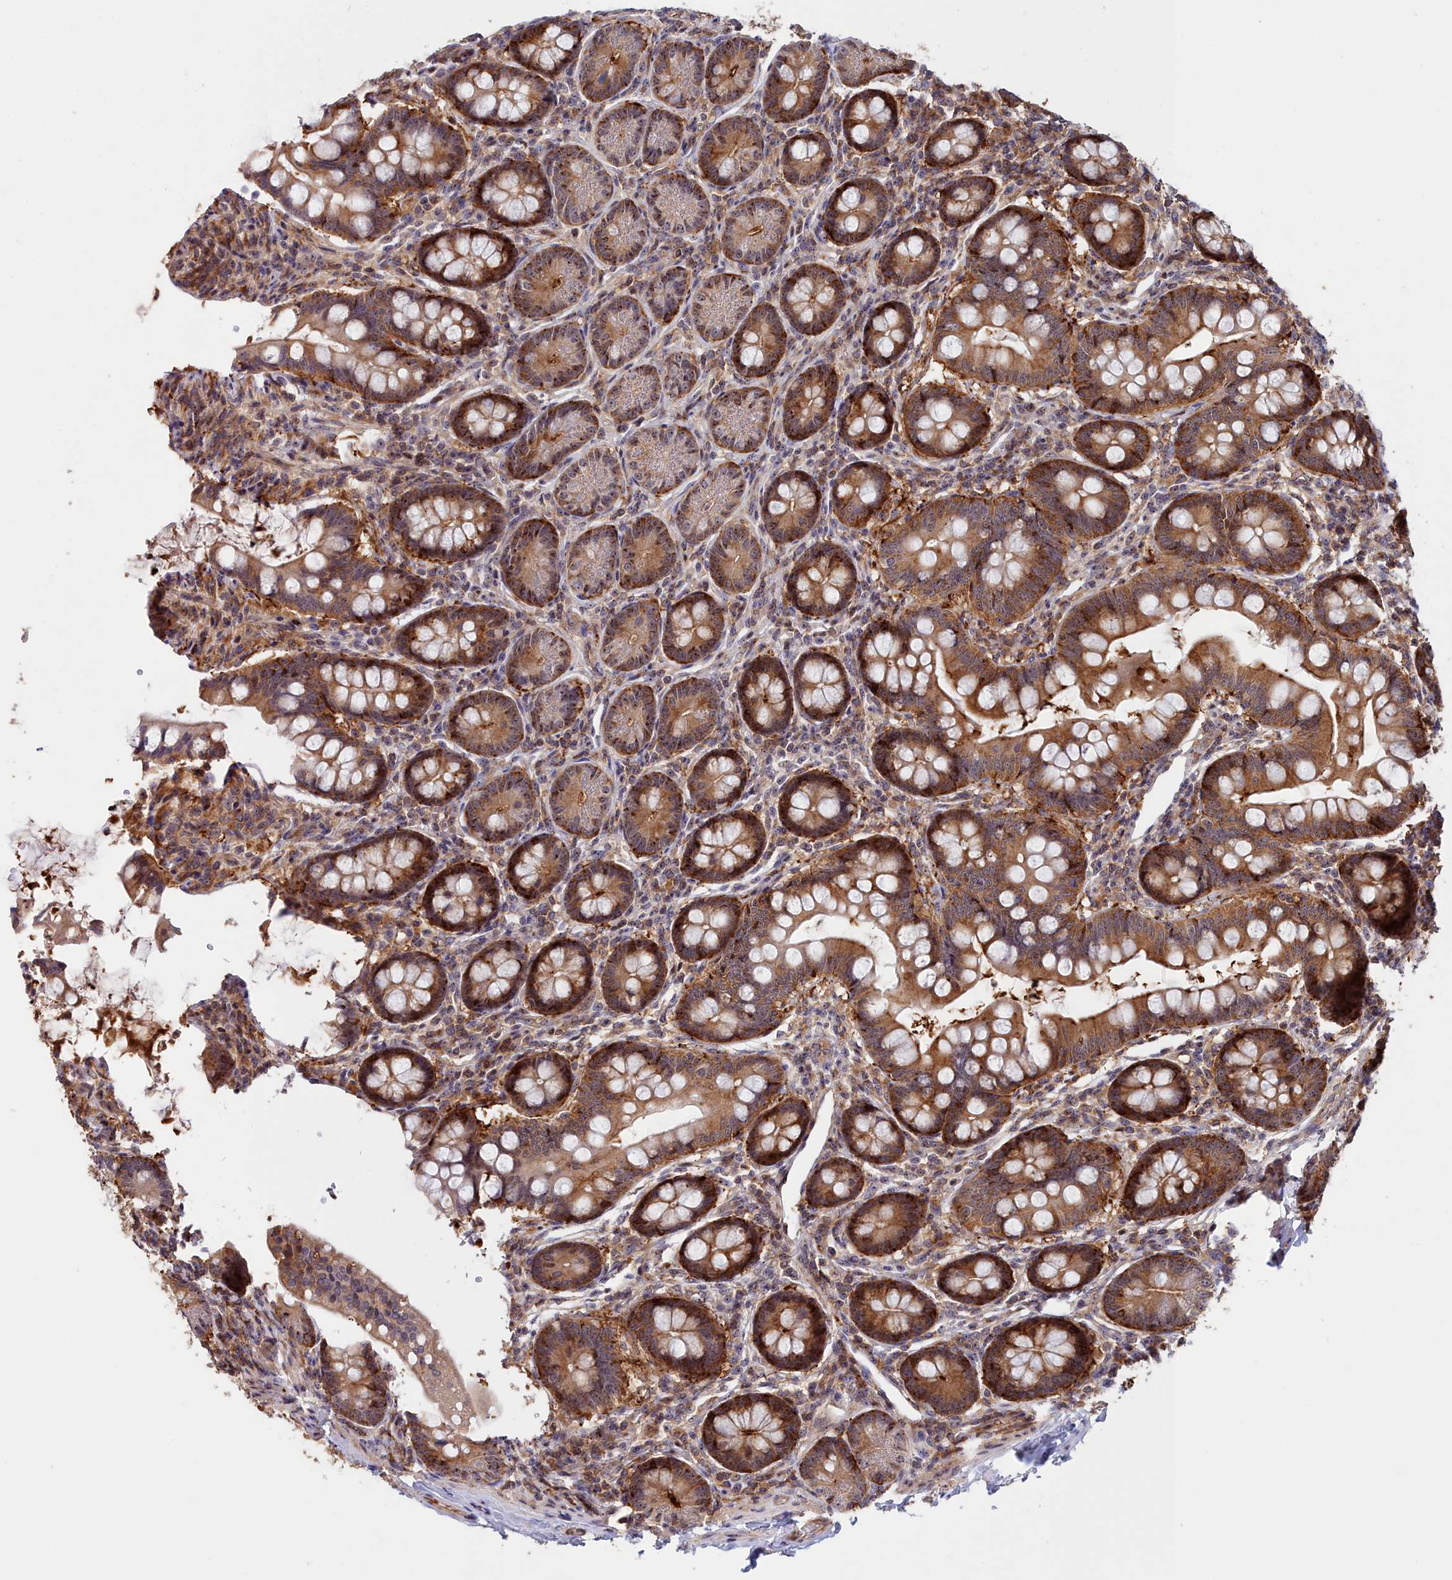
{"staining": {"intensity": "moderate", "quantity": "25%-75%", "location": "cytoplasmic/membranous"}, "tissue": "small intestine", "cell_type": "Glandular cells", "image_type": "normal", "snomed": [{"axis": "morphology", "description": "Normal tissue, NOS"}, {"axis": "topography", "description": "Small intestine"}], "caption": "Immunohistochemistry micrograph of benign human small intestine stained for a protein (brown), which shows medium levels of moderate cytoplasmic/membranous expression in approximately 25%-75% of glandular cells.", "gene": "NEURL4", "patient": {"sex": "male", "age": 7}}